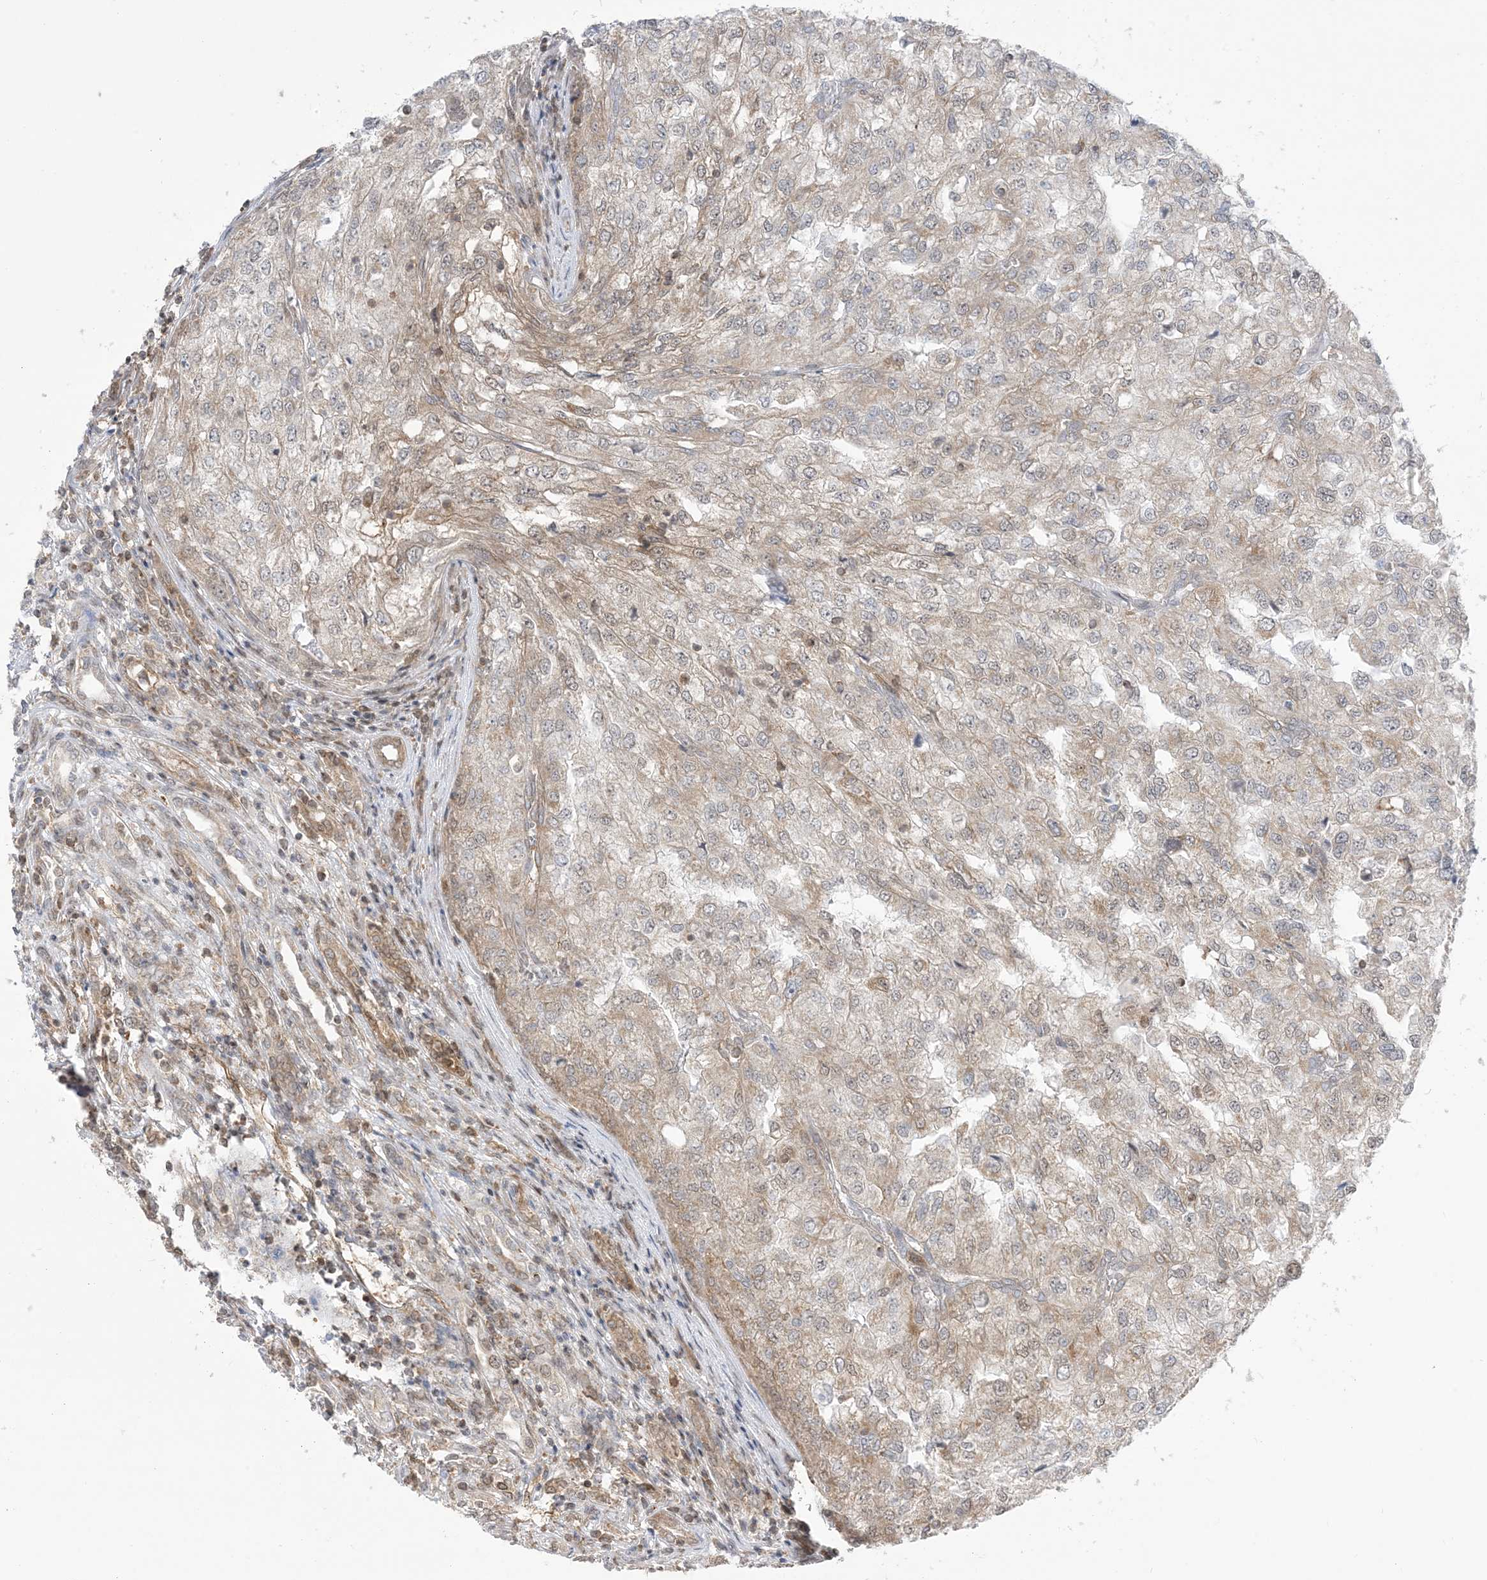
{"staining": {"intensity": "weak", "quantity": "25%-75%", "location": "cytoplasmic/membranous"}, "tissue": "renal cancer", "cell_type": "Tumor cells", "image_type": "cancer", "snomed": [{"axis": "morphology", "description": "Adenocarcinoma, NOS"}, {"axis": "topography", "description": "Kidney"}], "caption": "This image shows immunohistochemistry (IHC) staining of renal cancer (adenocarcinoma), with low weak cytoplasmic/membranous staining in about 25%-75% of tumor cells.", "gene": "CASP4", "patient": {"sex": "female", "age": 54}}